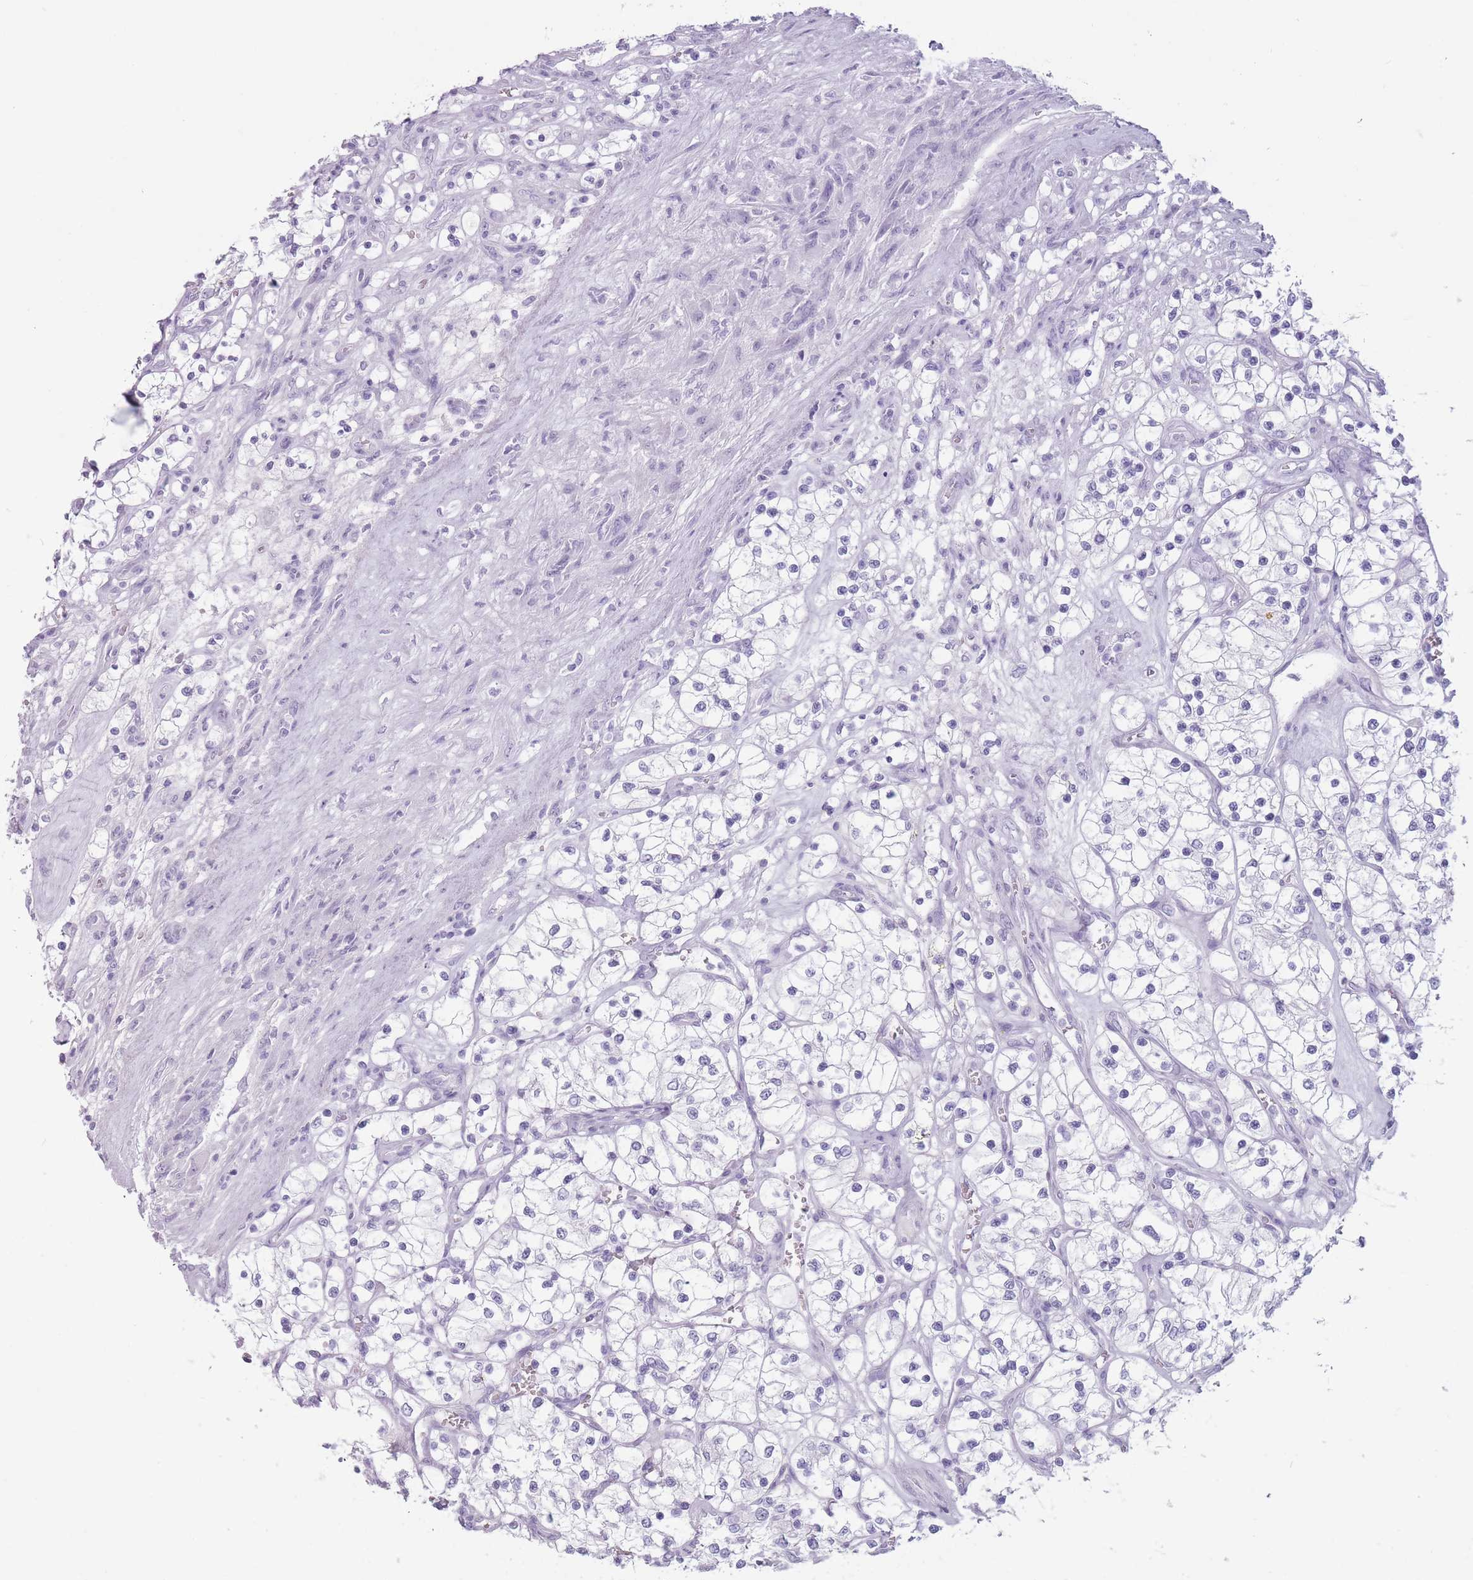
{"staining": {"intensity": "negative", "quantity": "none", "location": "none"}, "tissue": "renal cancer", "cell_type": "Tumor cells", "image_type": "cancer", "snomed": [{"axis": "morphology", "description": "Adenocarcinoma, NOS"}, {"axis": "topography", "description": "Kidney"}], "caption": "Tumor cells show no significant expression in adenocarcinoma (renal).", "gene": "PNMA3", "patient": {"sex": "female", "age": 69}}